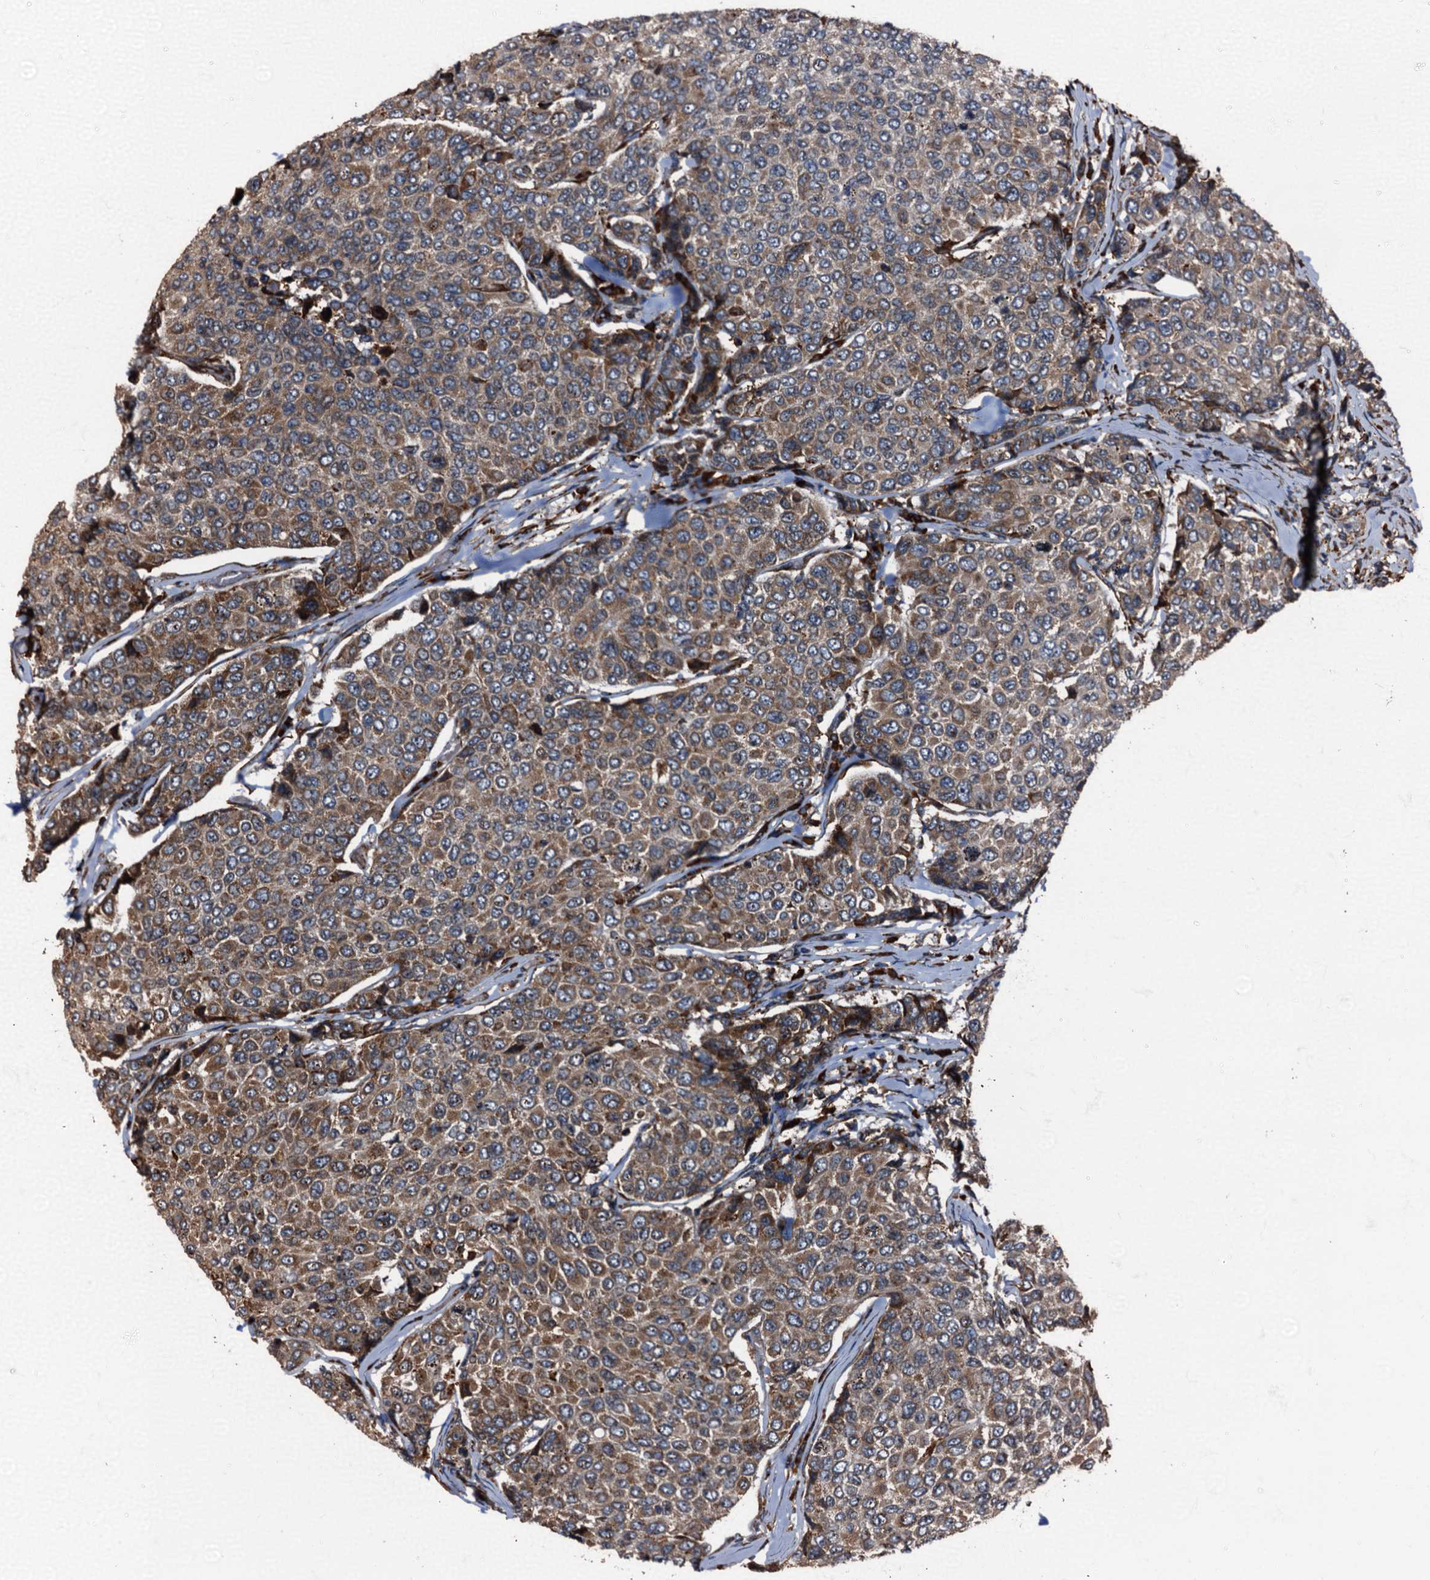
{"staining": {"intensity": "moderate", "quantity": ">75%", "location": "cytoplasmic/membranous"}, "tissue": "breast cancer", "cell_type": "Tumor cells", "image_type": "cancer", "snomed": [{"axis": "morphology", "description": "Duct carcinoma"}, {"axis": "topography", "description": "Breast"}], "caption": "Protein analysis of breast cancer tissue displays moderate cytoplasmic/membranous expression in approximately >75% of tumor cells.", "gene": "ATP2C1", "patient": {"sex": "female", "age": 55}}